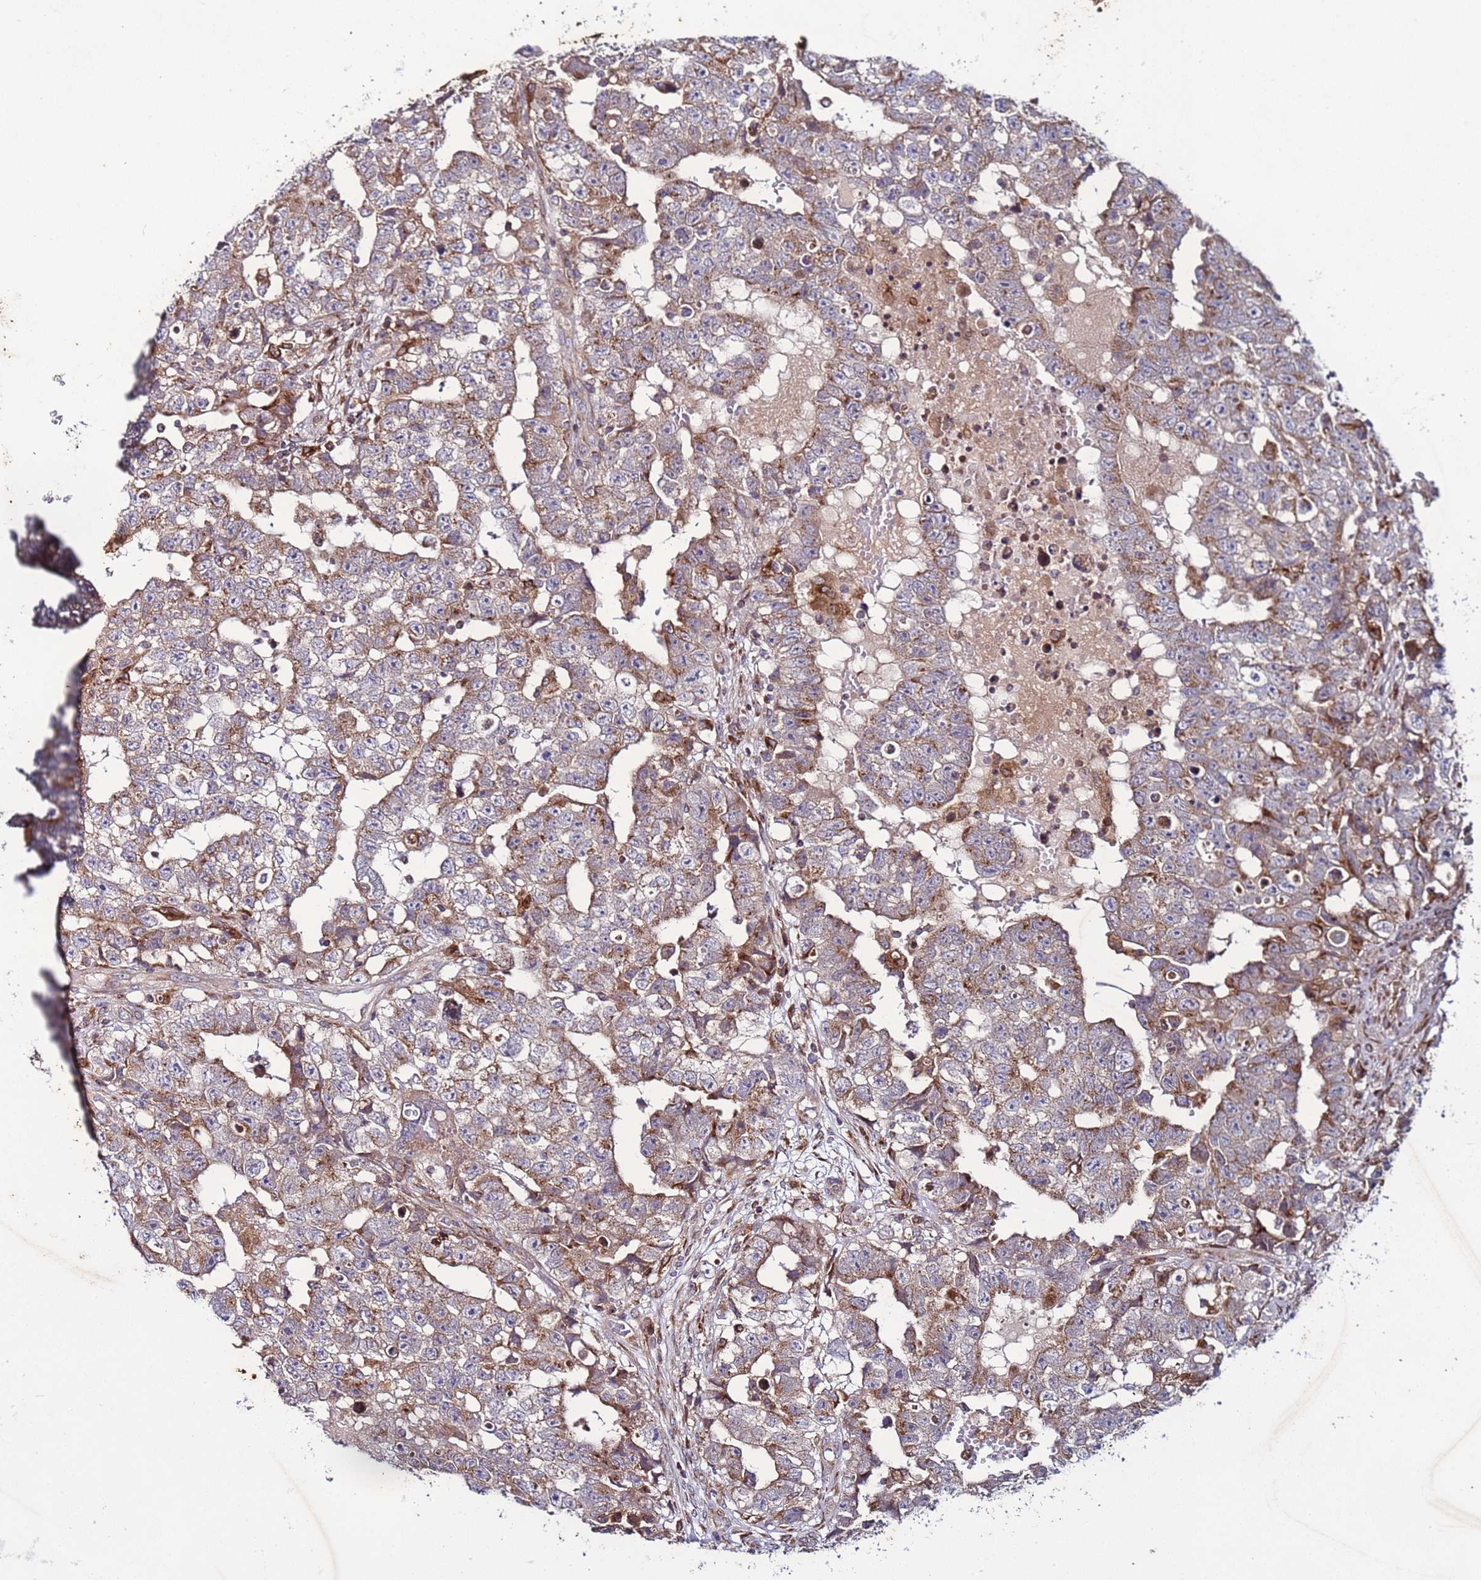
{"staining": {"intensity": "moderate", "quantity": ">75%", "location": "cytoplasmic/membranous"}, "tissue": "testis cancer", "cell_type": "Tumor cells", "image_type": "cancer", "snomed": [{"axis": "morphology", "description": "Carcinoma, Embryonal, NOS"}, {"axis": "topography", "description": "Testis"}], "caption": "DAB (3,3'-diaminobenzidine) immunohistochemical staining of testis embryonal carcinoma shows moderate cytoplasmic/membranous protein positivity in approximately >75% of tumor cells.", "gene": "TMEM176B", "patient": {"sex": "male", "age": 25}}